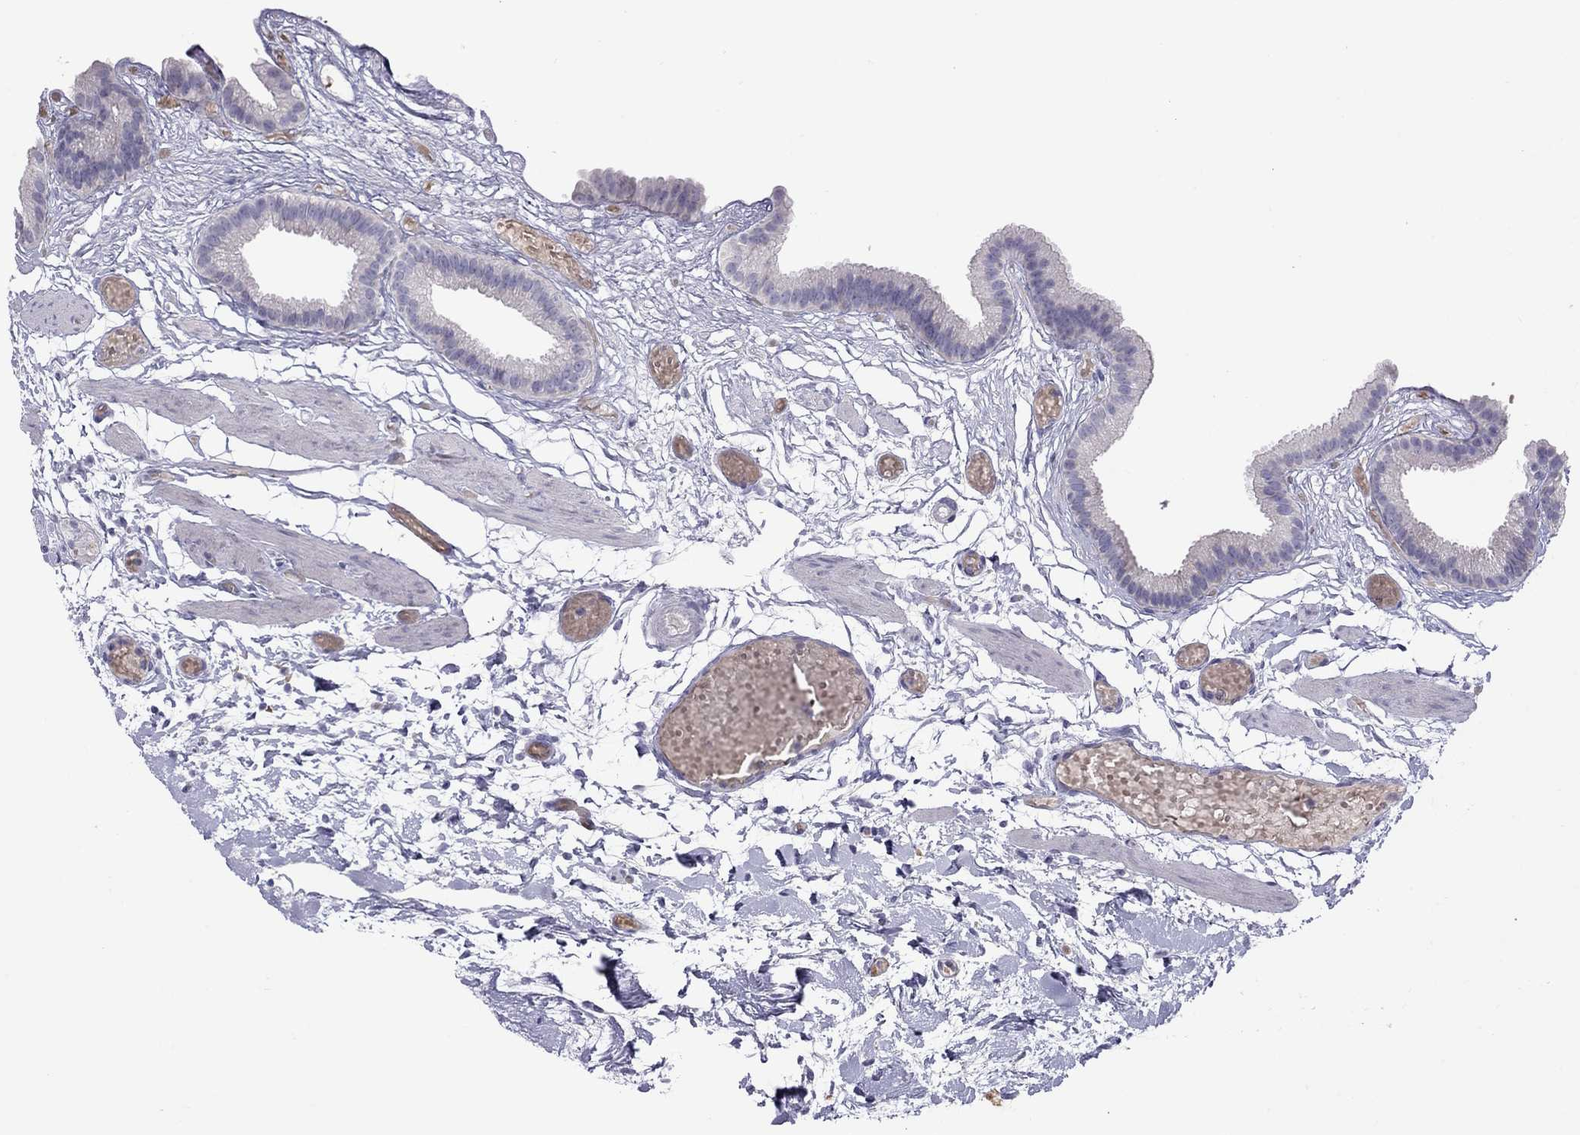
{"staining": {"intensity": "negative", "quantity": "none", "location": "none"}, "tissue": "gallbladder", "cell_type": "Glandular cells", "image_type": "normal", "snomed": [{"axis": "morphology", "description": "Normal tissue, NOS"}, {"axis": "topography", "description": "Gallbladder"}], "caption": "This is an IHC histopathology image of normal gallbladder. There is no expression in glandular cells.", "gene": "MUC16", "patient": {"sex": "female", "age": 45}}